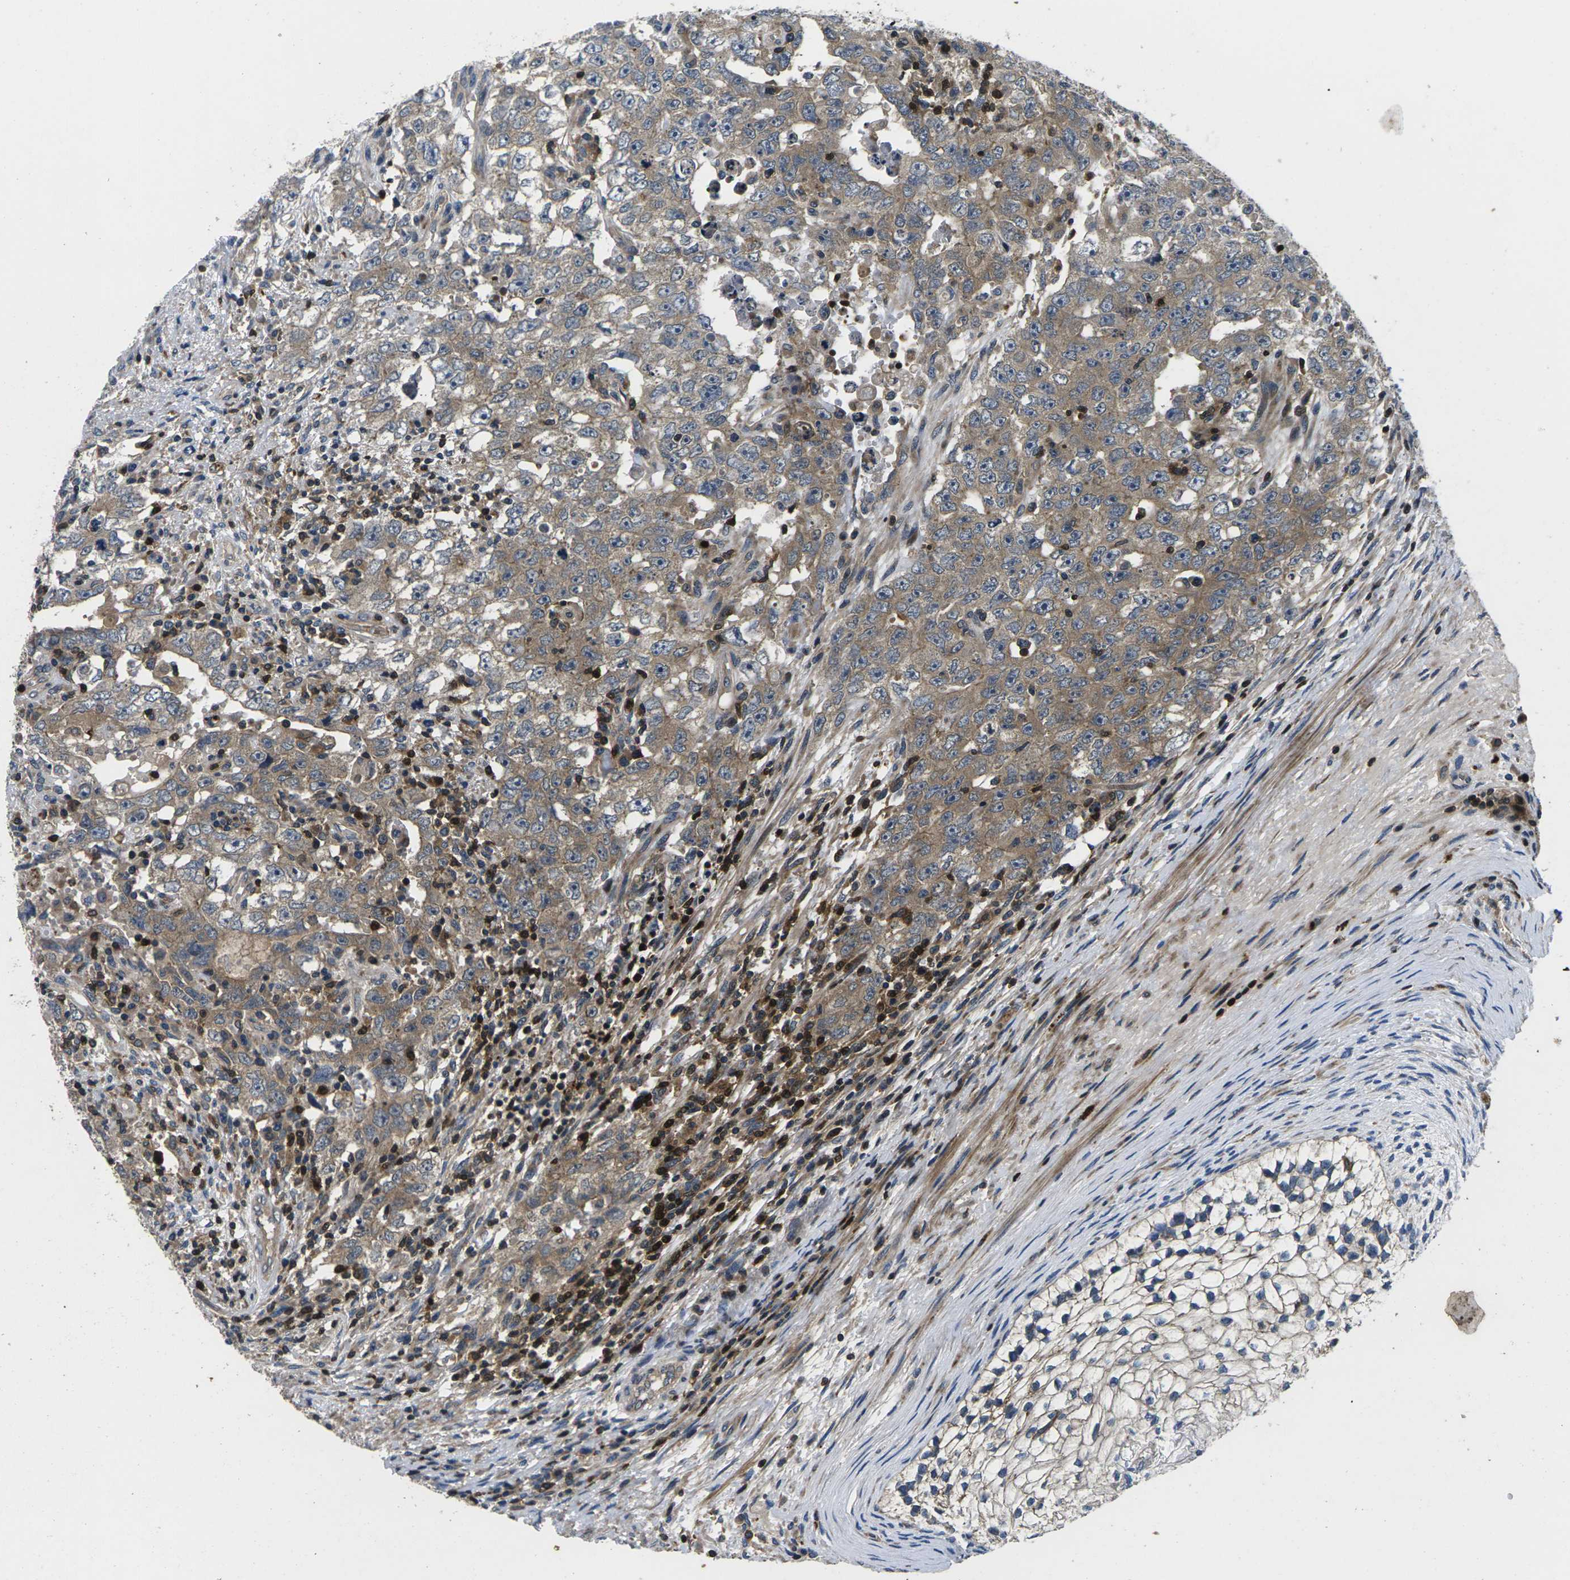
{"staining": {"intensity": "moderate", "quantity": ">75%", "location": "cytoplasmic/membranous"}, "tissue": "testis cancer", "cell_type": "Tumor cells", "image_type": "cancer", "snomed": [{"axis": "morphology", "description": "Carcinoma, Embryonal, NOS"}, {"axis": "topography", "description": "Testis"}], "caption": "Moderate cytoplasmic/membranous protein staining is seen in about >75% of tumor cells in embryonal carcinoma (testis). The protein of interest is shown in brown color, while the nuclei are stained blue.", "gene": "PLCE1", "patient": {"sex": "male", "age": 26}}